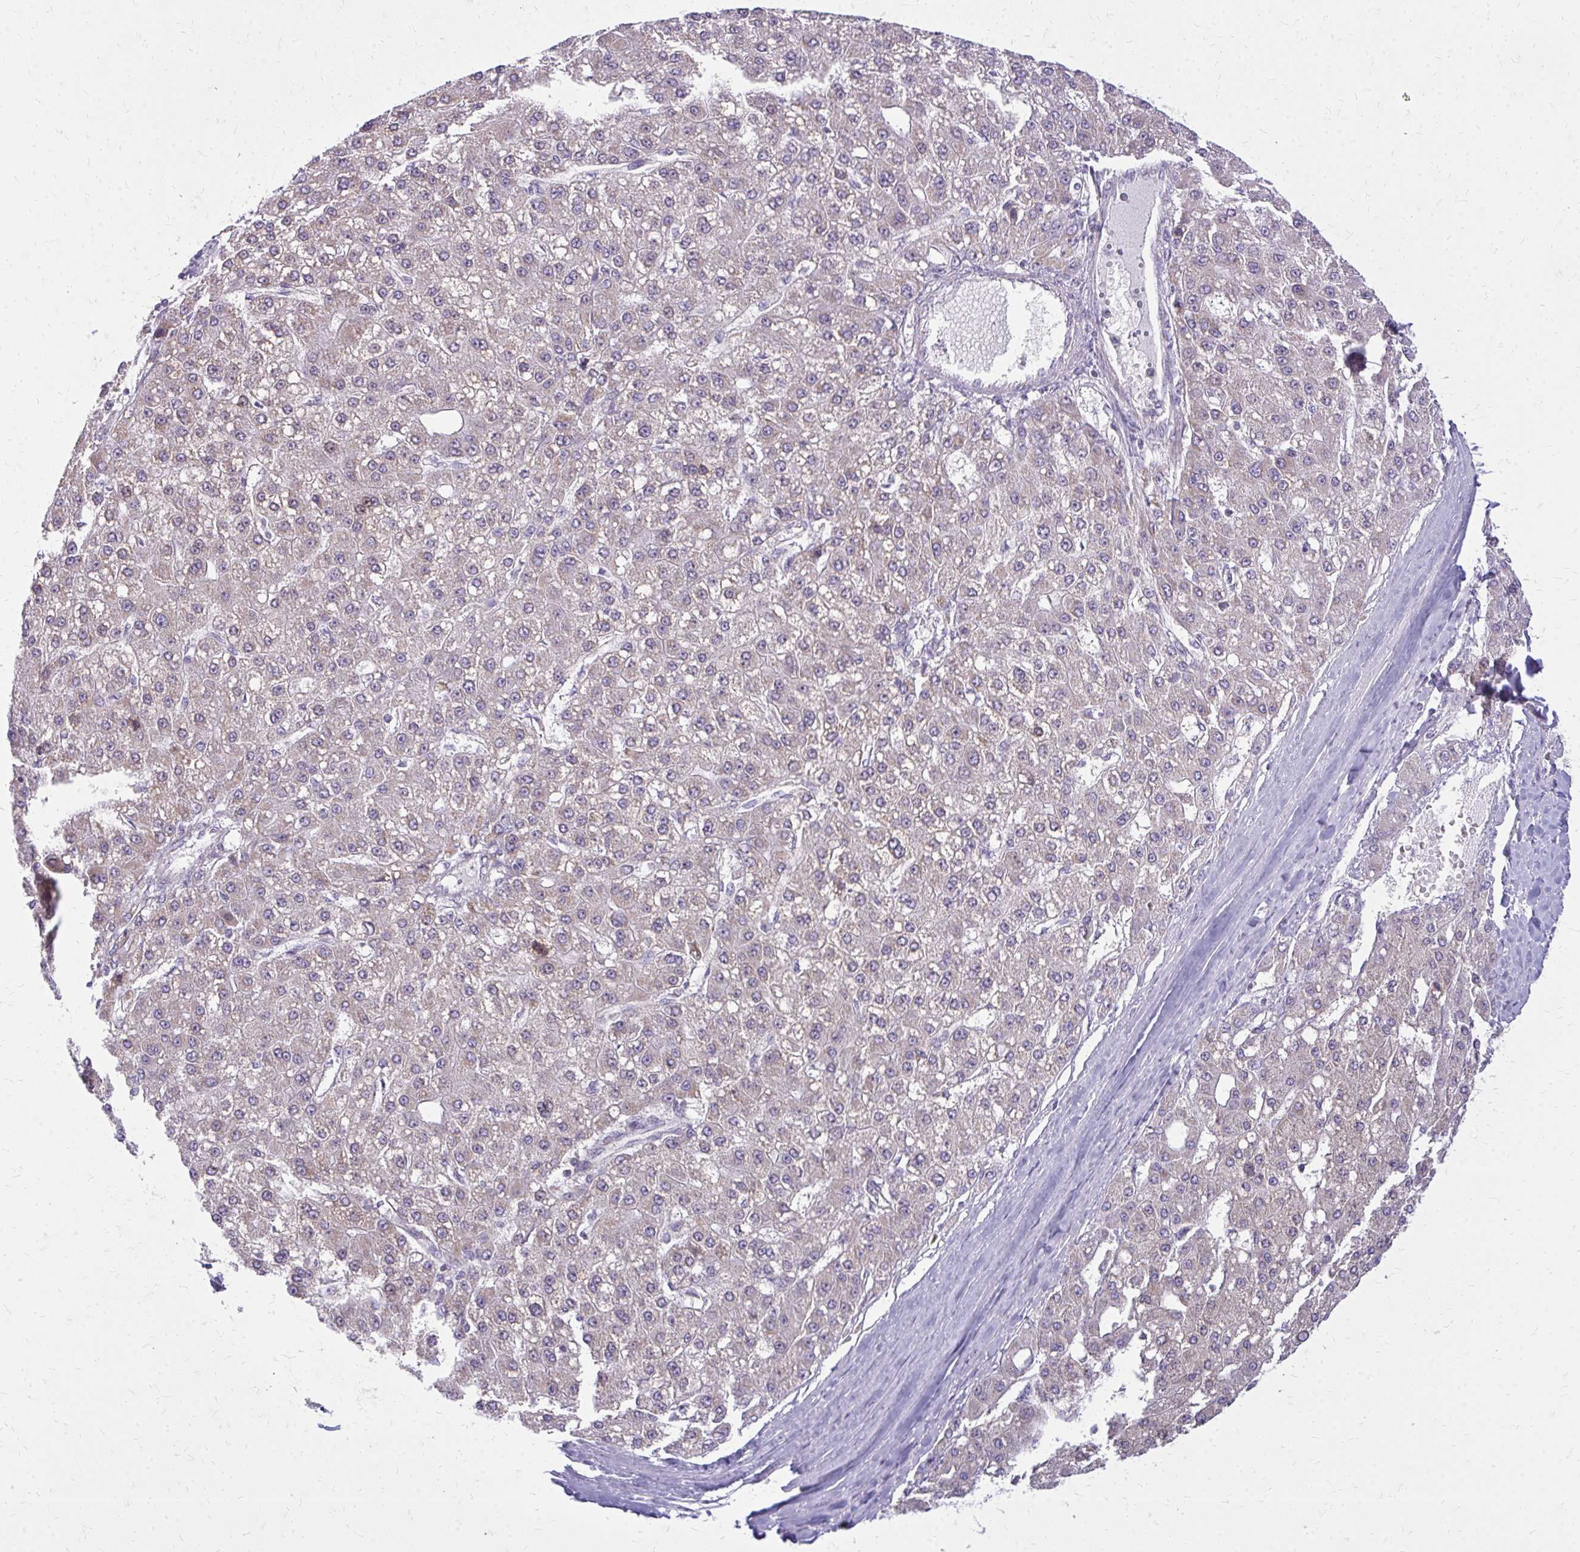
{"staining": {"intensity": "negative", "quantity": "none", "location": "none"}, "tissue": "liver cancer", "cell_type": "Tumor cells", "image_type": "cancer", "snomed": [{"axis": "morphology", "description": "Carcinoma, Hepatocellular, NOS"}, {"axis": "topography", "description": "Liver"}], "caption": "Histopathology image shows no significant protein staining in tumor cells of liver cancer. (DAB (3,3'-diaminobenzidine) IHC visualized using brightfield microscopy, high magnification).", "gene": "IFIT1", "patient": {"sex": "male", "age": 67}}